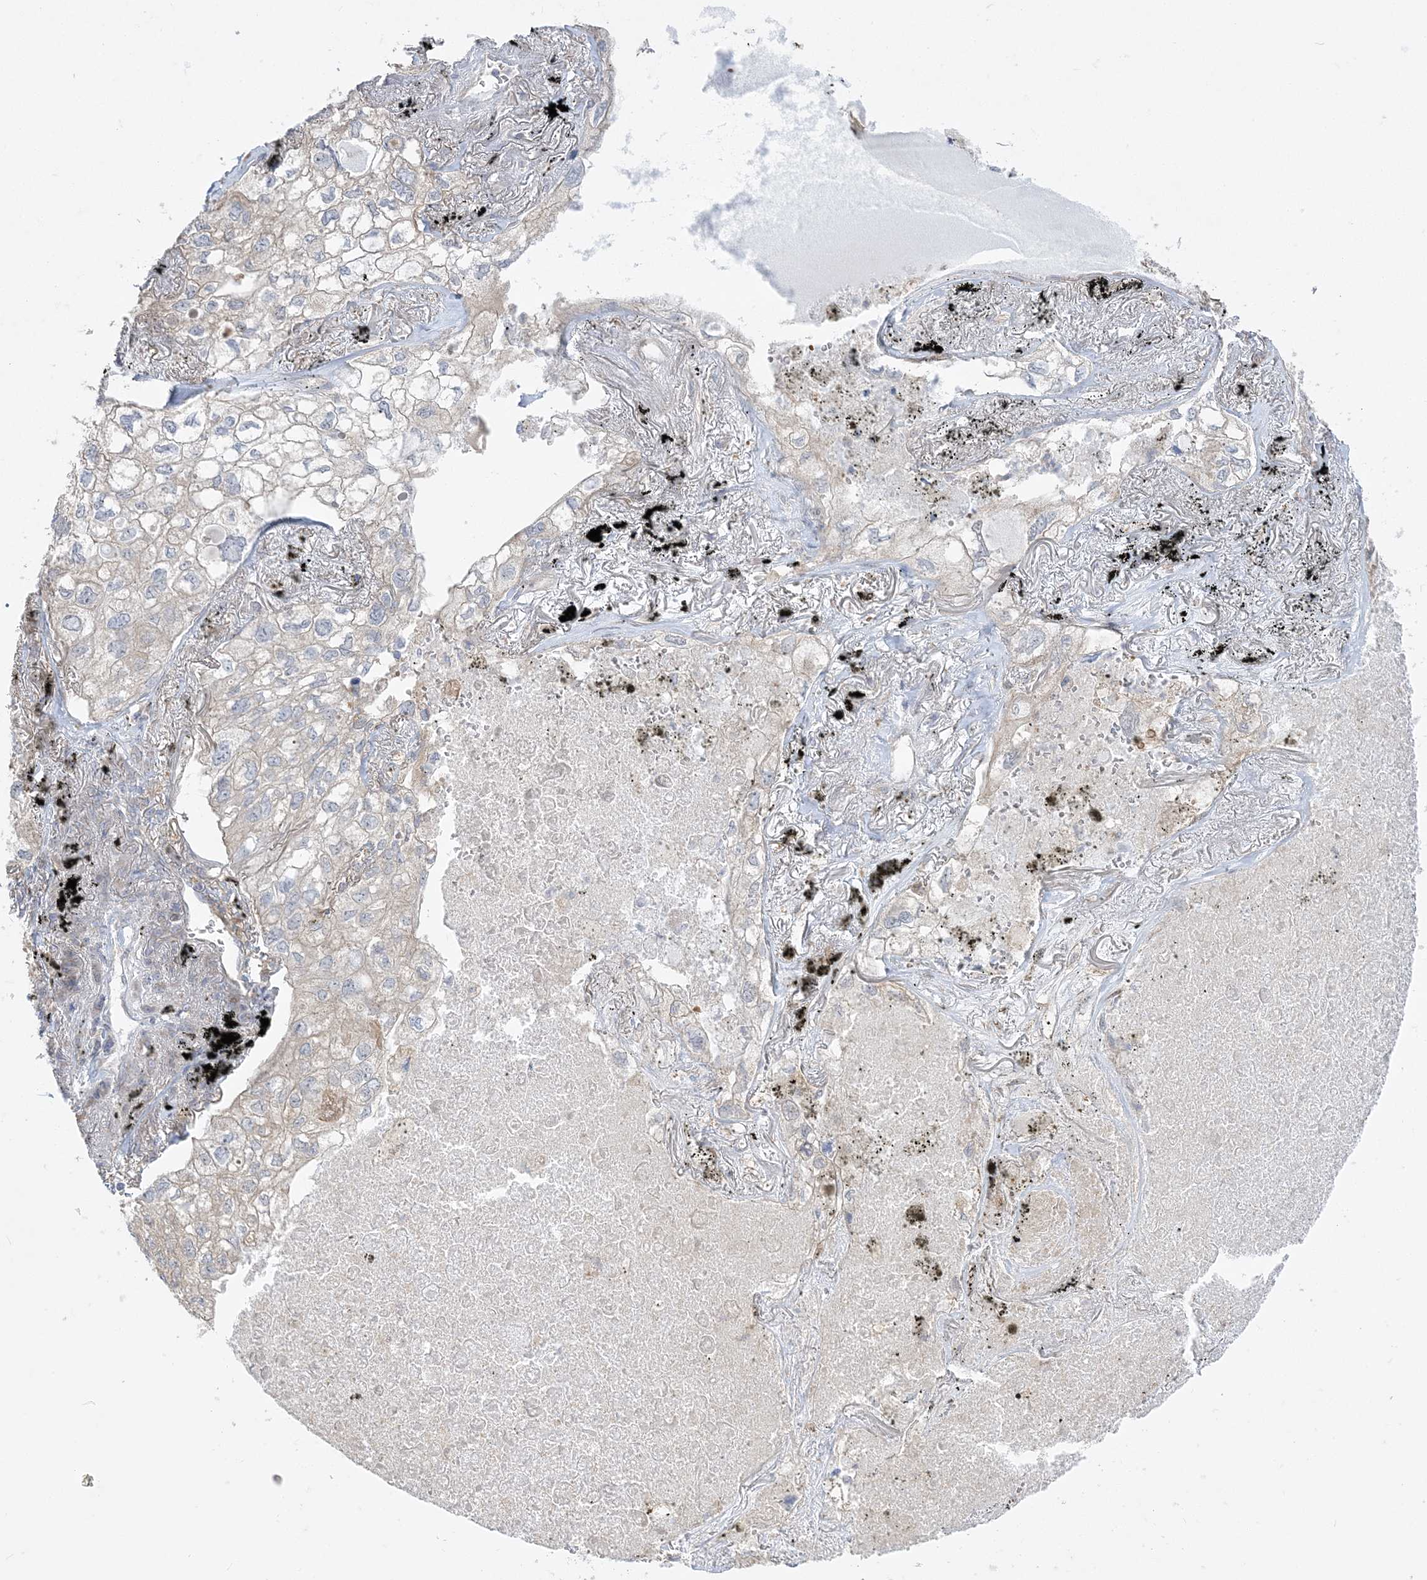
{"staining": {"intensity": "weak", "quantity": "<25%", "location": "cytoplasmic/membranous"}, "tissue": "lung cancer", "cell_type": "Tumor cells", "image_type": "cancer", "snomed": [{"axis": "morphology", "description": "Adenocarcinoma, NOS"}, {"axis": "topography", "description": "Lung"}], "caption": "Lung cancer stained for a protein using immunohistochemistry (IHC) exhibits no staining tumor cells.", "gene": "ZC3H6", "patient": {"sex": "male", "age": 65}}